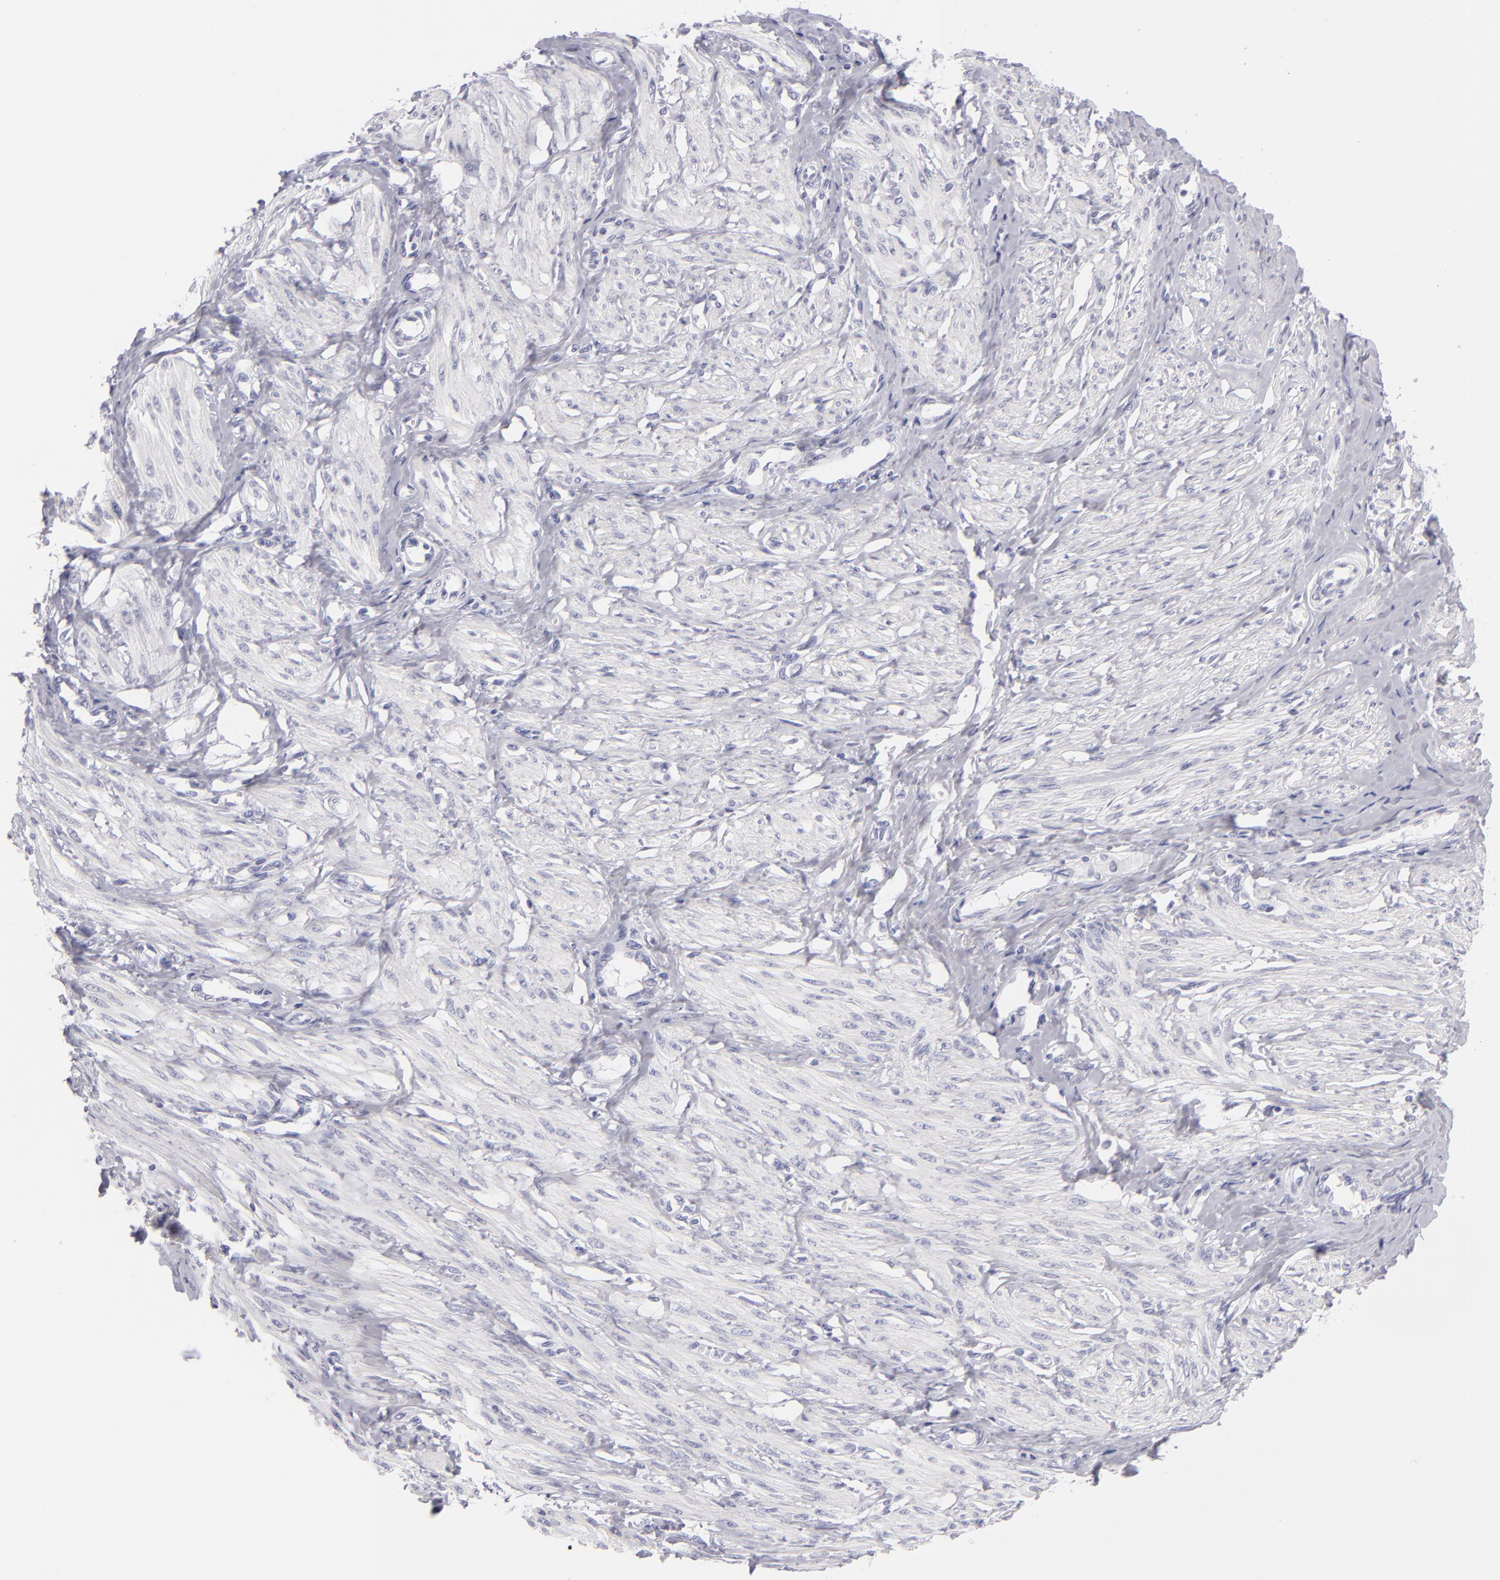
{"staining": {"intensity": "negative", "quantity": "none", "location": "none"}, "tissue": "smooth muscle", "cell_type": "Smooth muscle cells", "image_type": "normal", "snomed": [{"axis": "morphology", "description": "Normal tissue, NOS"}, {"axis": "topography", "description": "Smooth muscle"}, {"axis": "topography", "description": "Uterus"}], "caption": "This is an immunohistochemistry (IHC) photomicrograph of benign human smooth muscle. There is no positivity in smooth muscle cells.", "gene": "VIL1", "patient": {"sex": "female", "age": 39}}